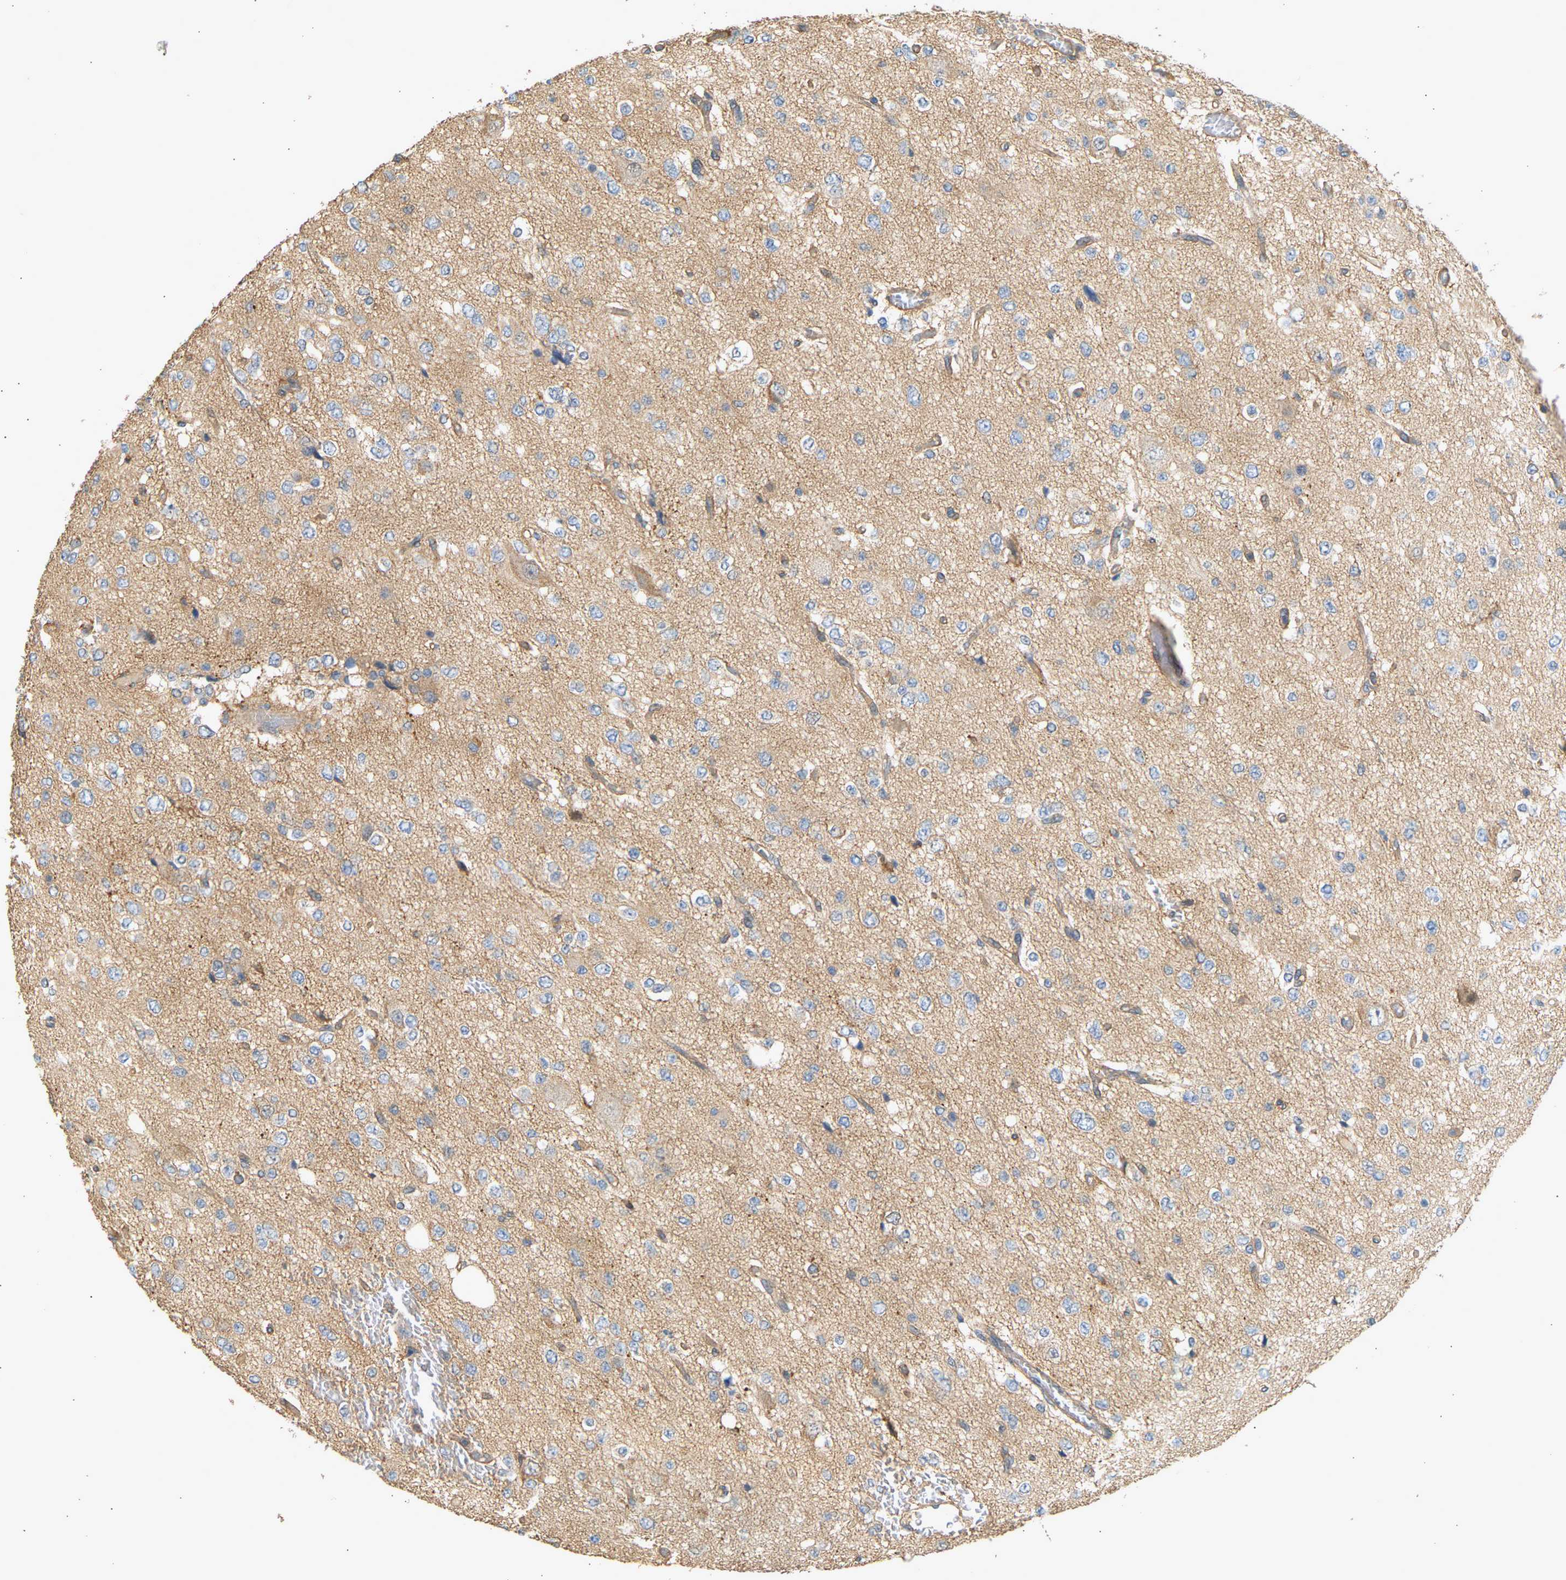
{"staining": {"intensity": "weak", "quantity": "<25%", "location": "cytoplasmic/membranous"}, "tissue": "glioma", "cell_type": "Tumor cells", "image_type": "cancer", "snomed": [{"axis": "morphology", "description": "Glioma, malignant, Low grade"}, {"axis": "topography", "description": "Brain"}], "caption": "IHC of glioma shows no positivity in tumor cells. (DAB (3,3'-diaminobenzidine) immunohistochemistry with hematoxylin counter stain).", "gene": "RGL1", "patient": {"sex": "male", "age": 38}}